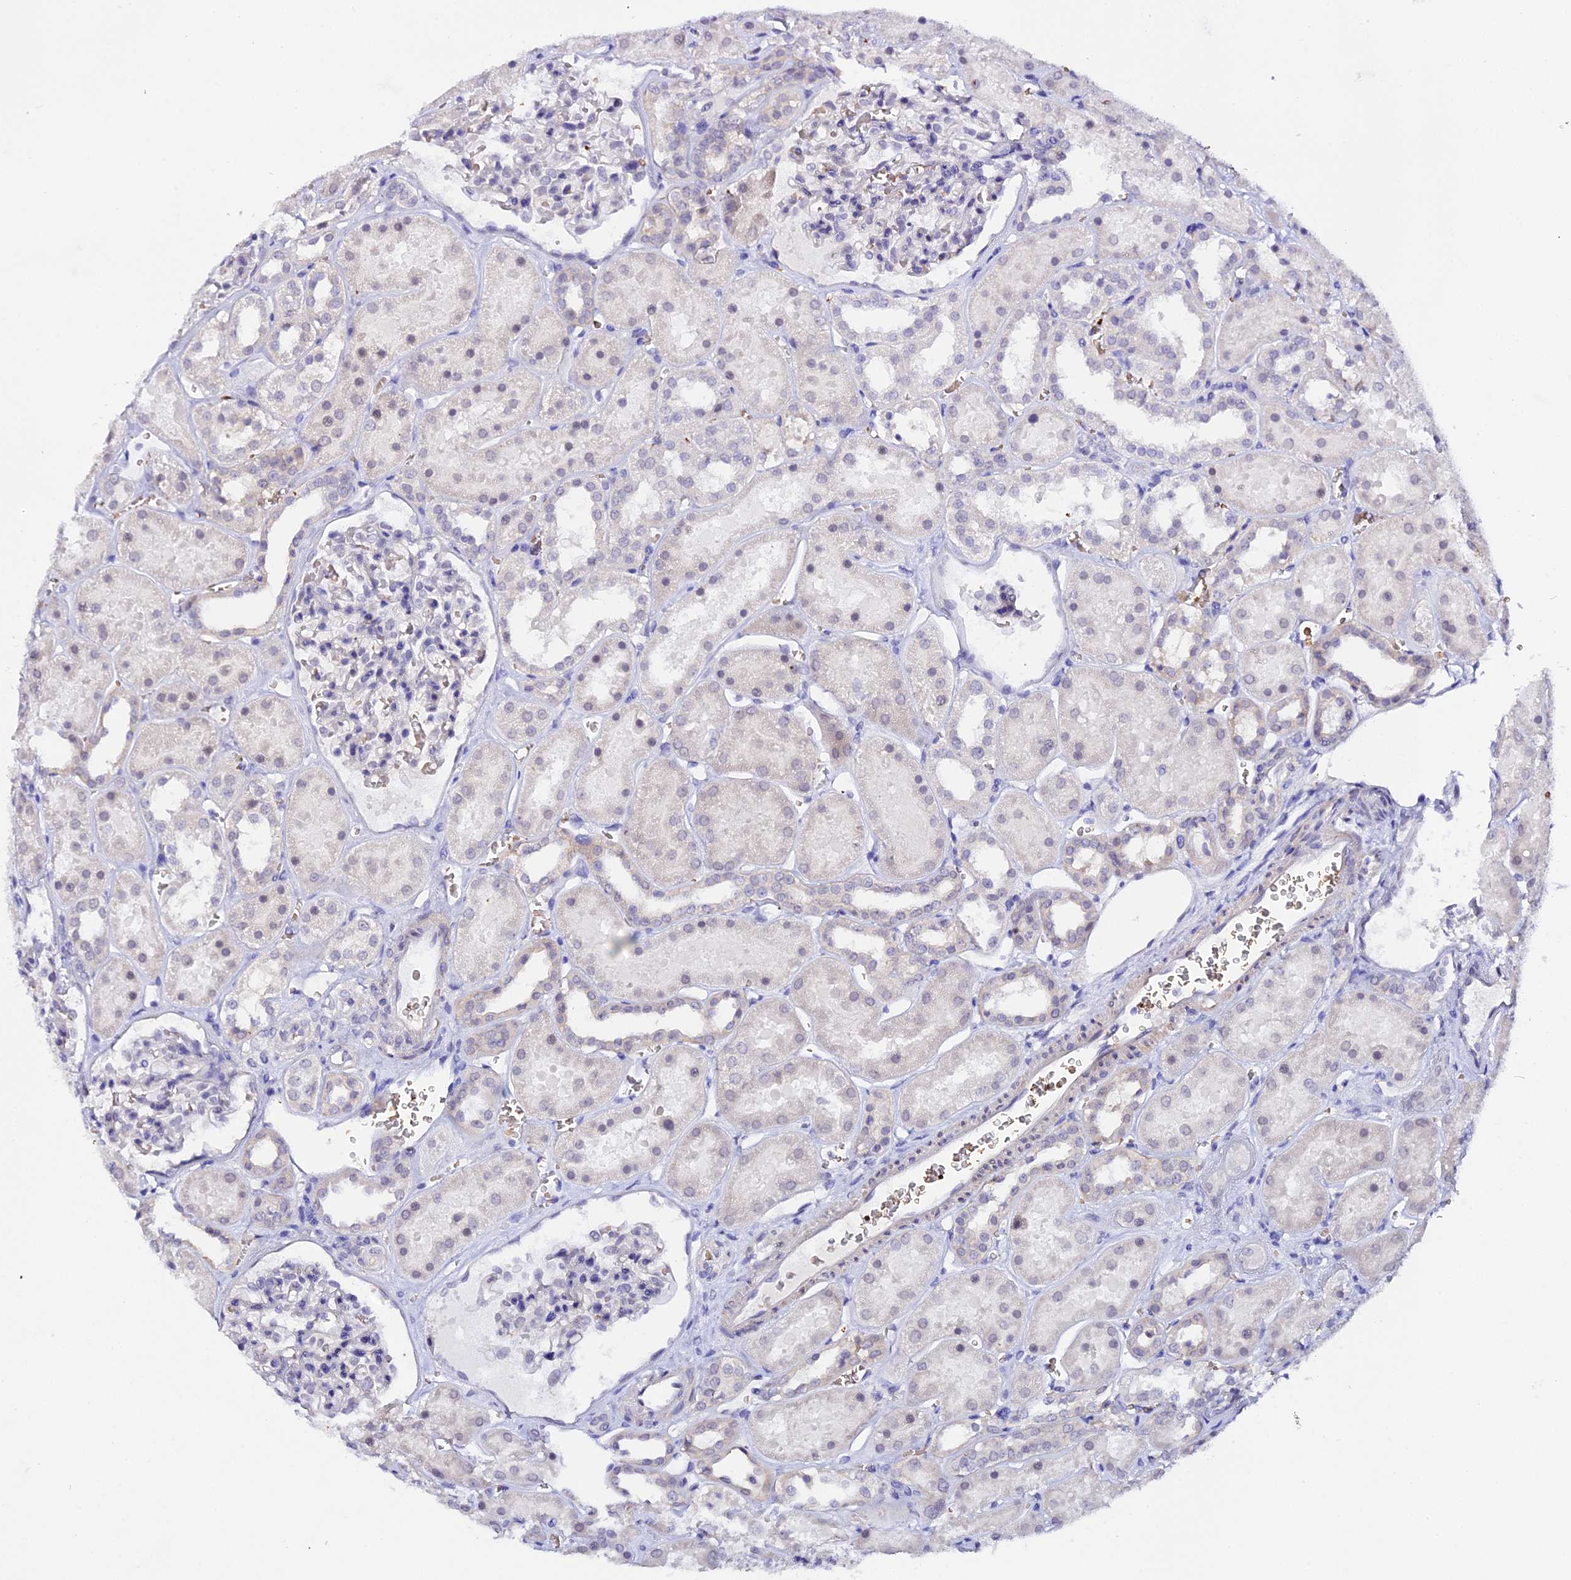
{"staining": {"intensity": "negative", "quantity": "none", "location": "none"}, "tissue": "kidney", "cell_type": "Cells in glomeruli", "image_type": "normal", "snomed": [{"axis": "morphology", "description": "Normal tissue, NOS"}, {"axis": "topography", "description": "Kidney"}], "caption": "Kidney was stained to show a protein in brown. There is no significant expression in cells in glomeruli. Nuclei are stained in blue.", "gene": "CFAP45", "patient": {"sex": "female", "age": 41}}